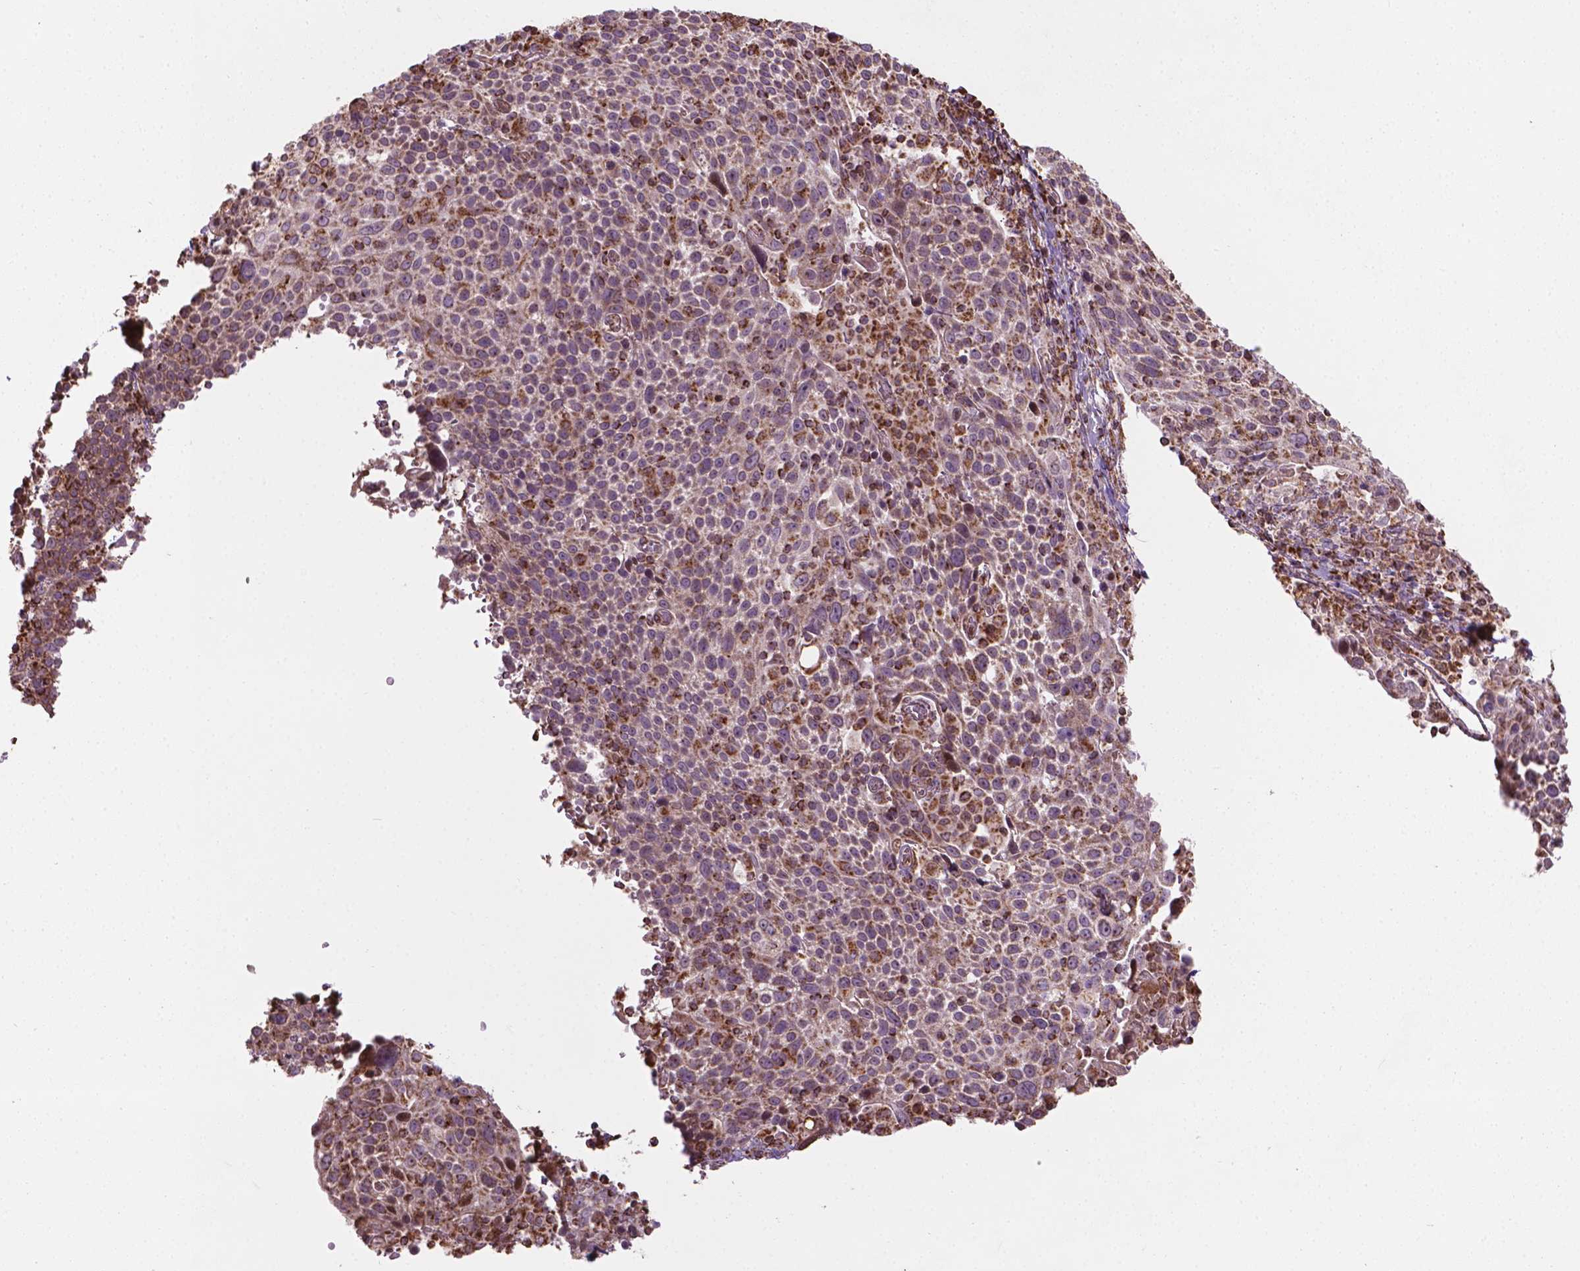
{"staining": {"intensity": "weak", "quantity": "25%-75%", "location": "cytoplasmic/membranous"}, "tissue": "cervical cancer", "cell_type": "Tumor cells", "image_type": "cancer", "snomed": [{"axis": "morphology", "description": "Squamous cell carcinoma, NOS"}, {"axis": "topography", "description": "Cervix"}], "caption": "A high-resolution image shows immunohistochemistry staining of cervical cancer (squamous cell carcinoma), which reveals weak cytoplasmic/membranous expression in about 25%-75% of tumor cells.", "gene": "HS3ST3A1", "patient": {"sex": "female", "age": 61}}